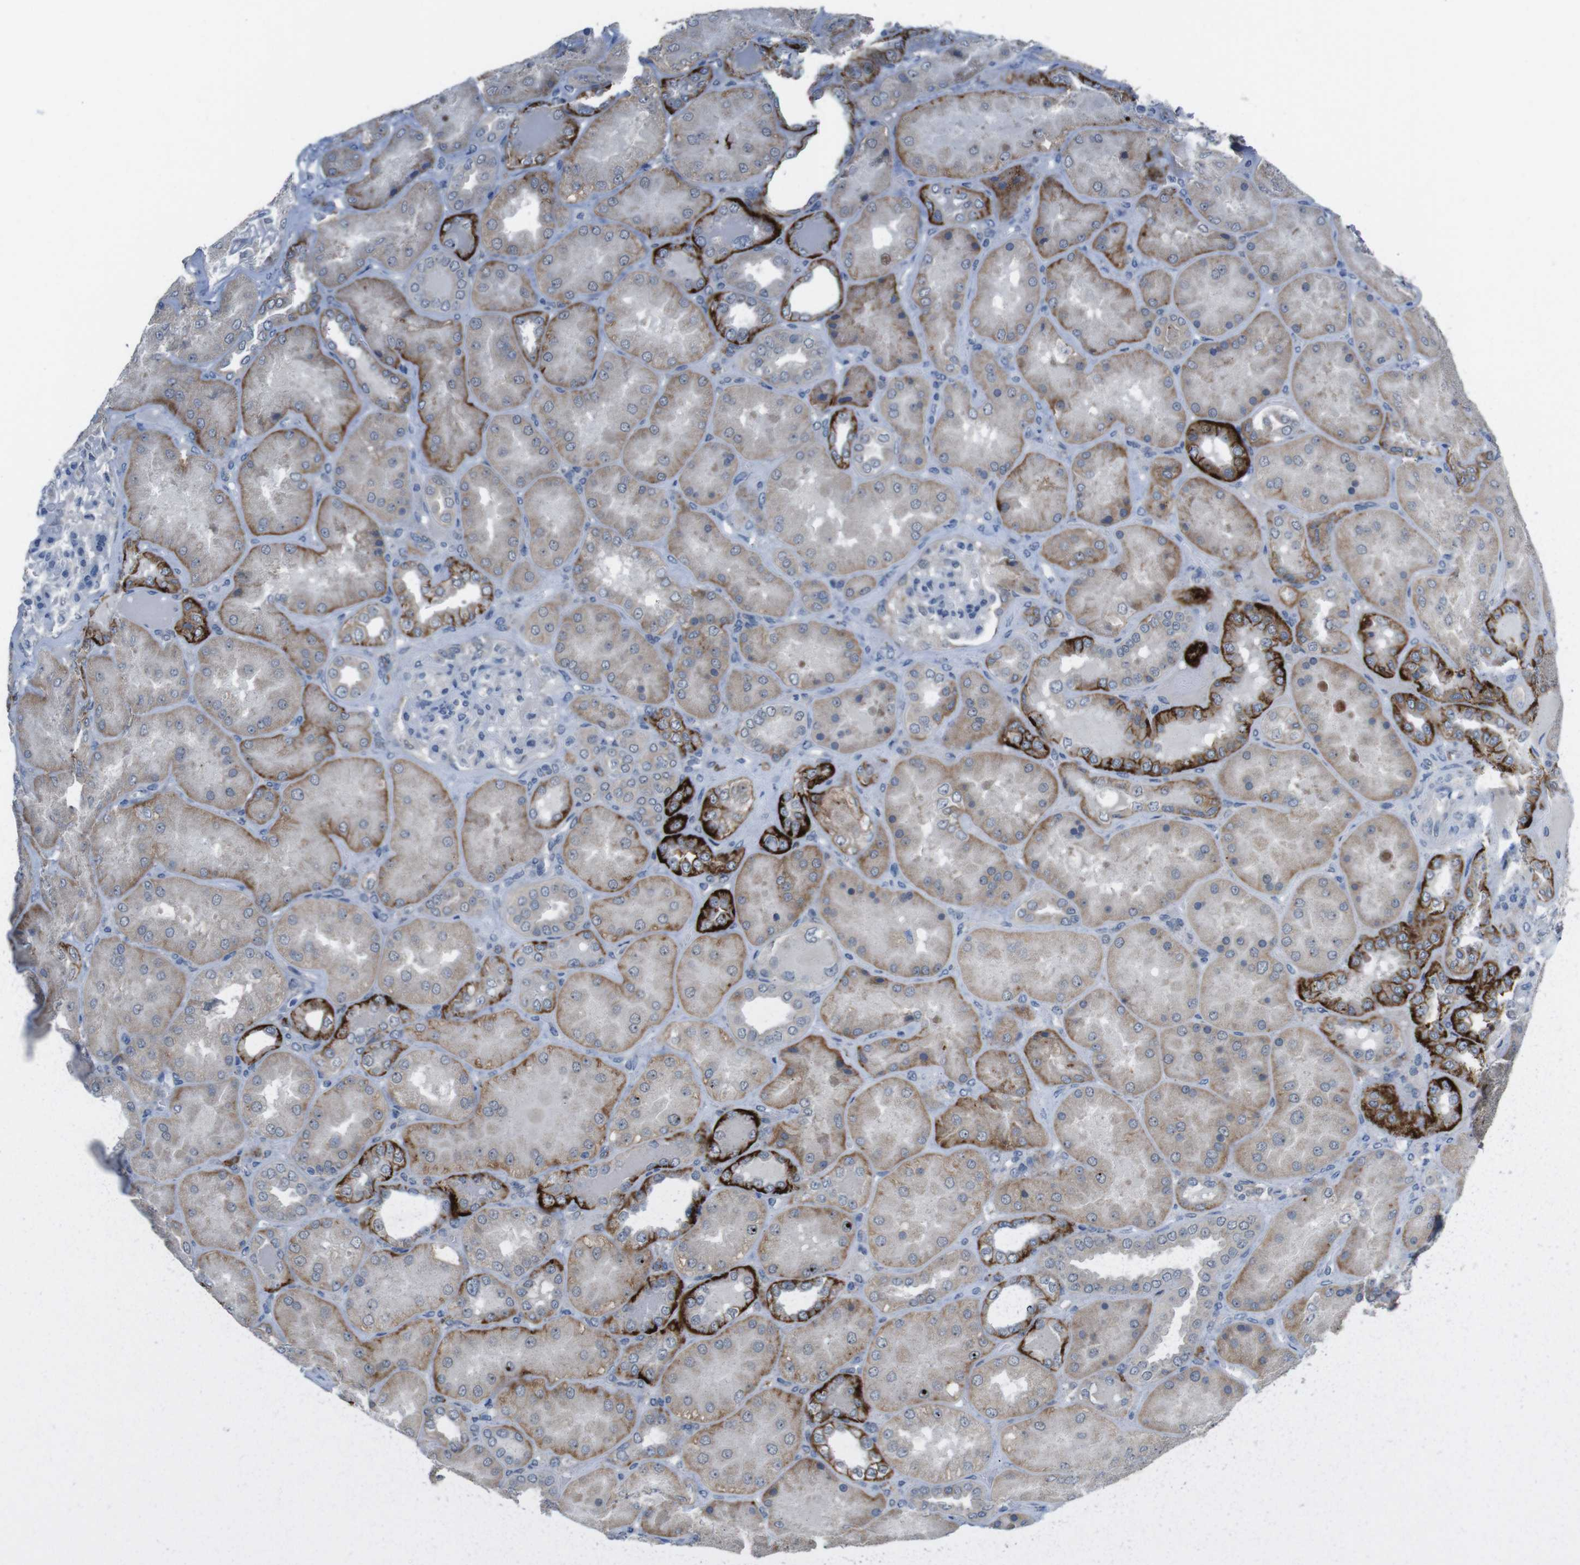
{"staining": {"intensity": "negative", "quantity": "none", "location": "none"}, "tissue": "kidney", "cell_type": "Cells in glomeruli", "image_type": "normal", "snomed": [{"axis": "morphology", "description": "Normal tissue, NOS"}, {"axis": "topography", "description": "Kidney"}], "caption": "Immunohistochemistry of normal kidney displays no positivity in cells in glomeruli.", "gene": "CDH22", "patient": {"sex": "female", "age": 56}}